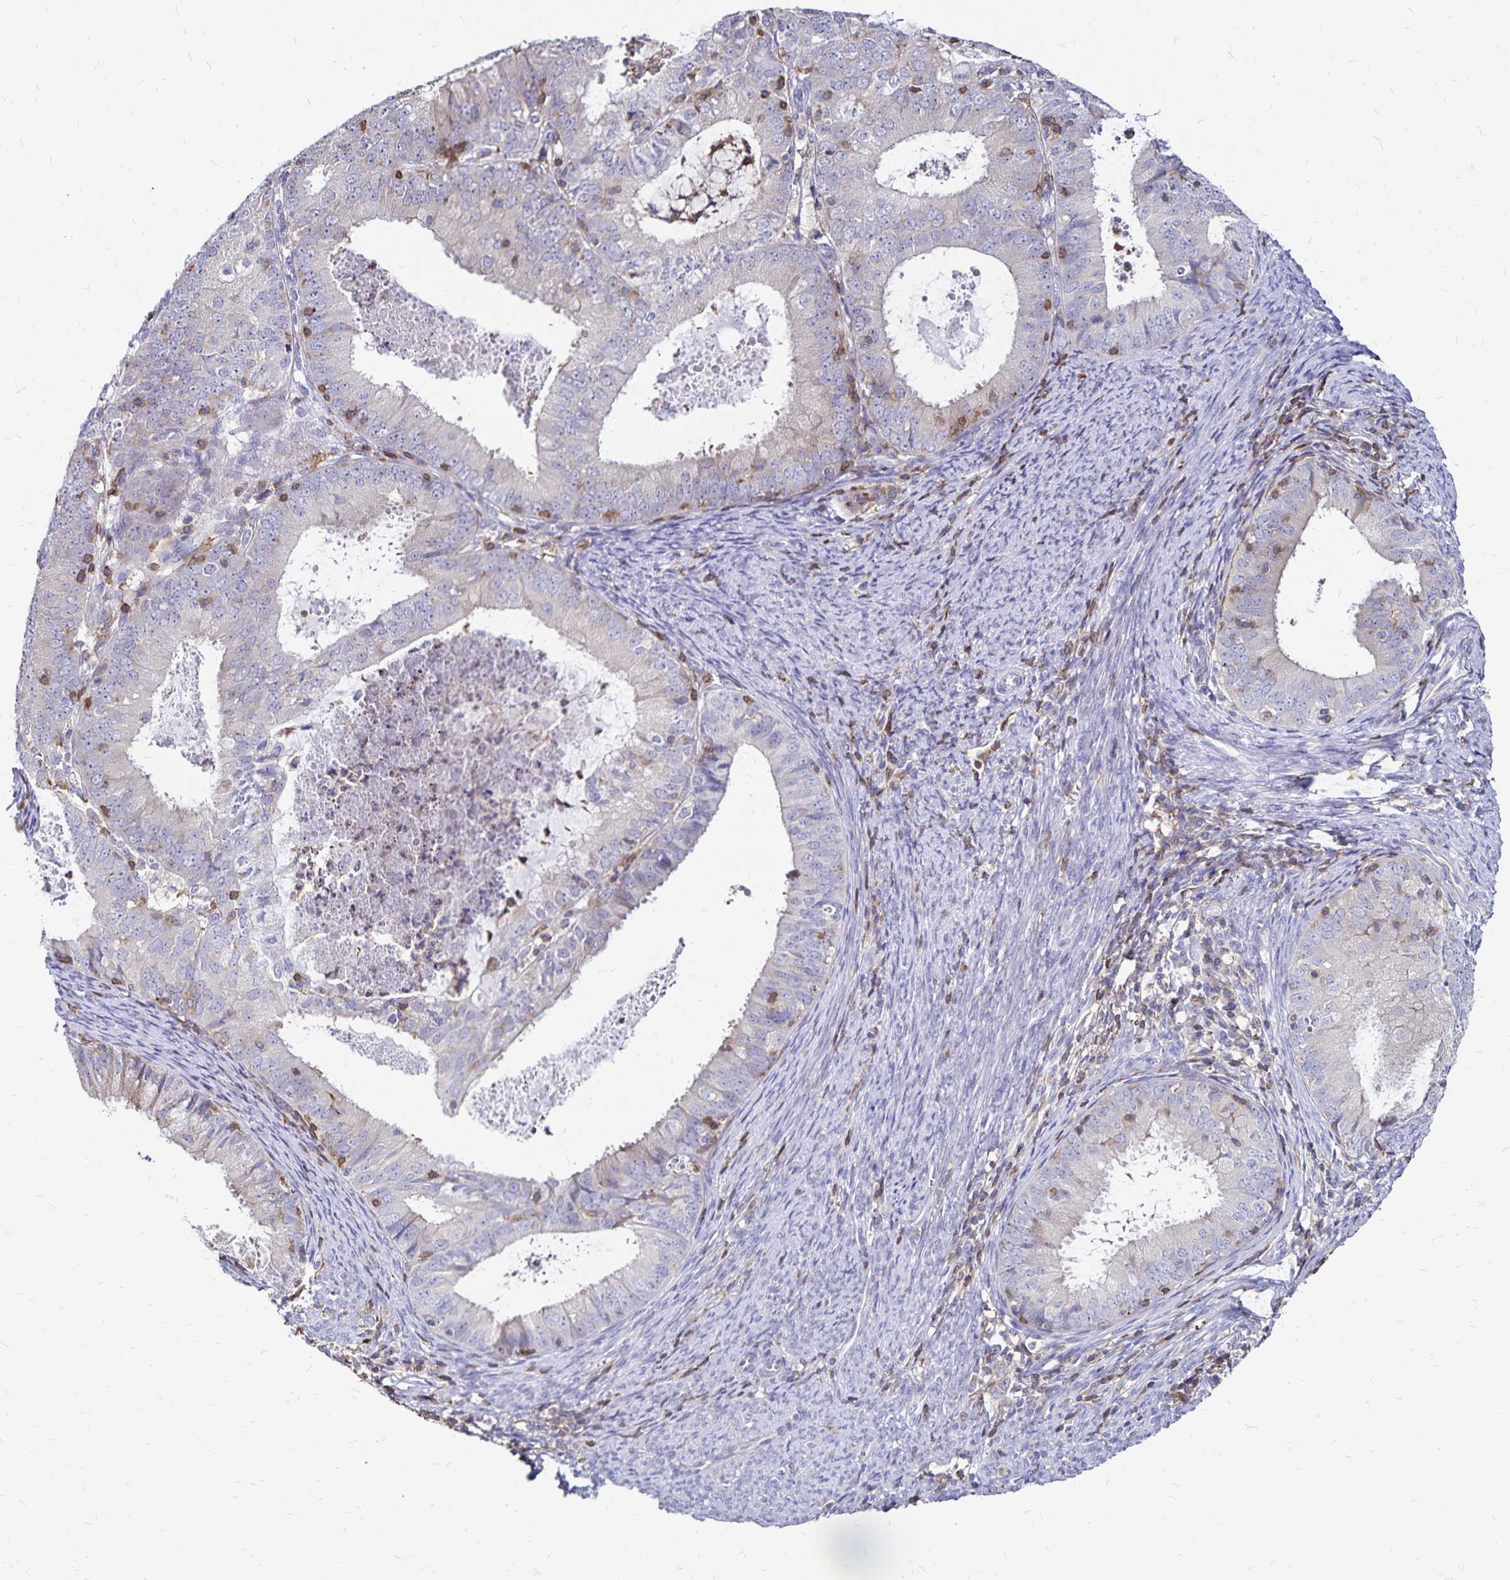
{"staining": {"intensity": "negative", "quantity": "none", "location": "none"}, "tissue": "endometrial cancer", "cell_type": "Tumor cells", "image_type": "cancer", "snomed": [{"axis": "morphology", "description": "Adenocarcinoma, NOS"}, {"axis": "topography", "description": "Endometrium"}], "caption": "IHC of human endometrial cancer reveals no expression in tumor cells. (Stains: DAB IHC with hematoxylin counter stain, Microscopy: brightfield microscopy at high magnification).", "gene": "NAGPA", "patient": {"sex": "female", "age": 57}}